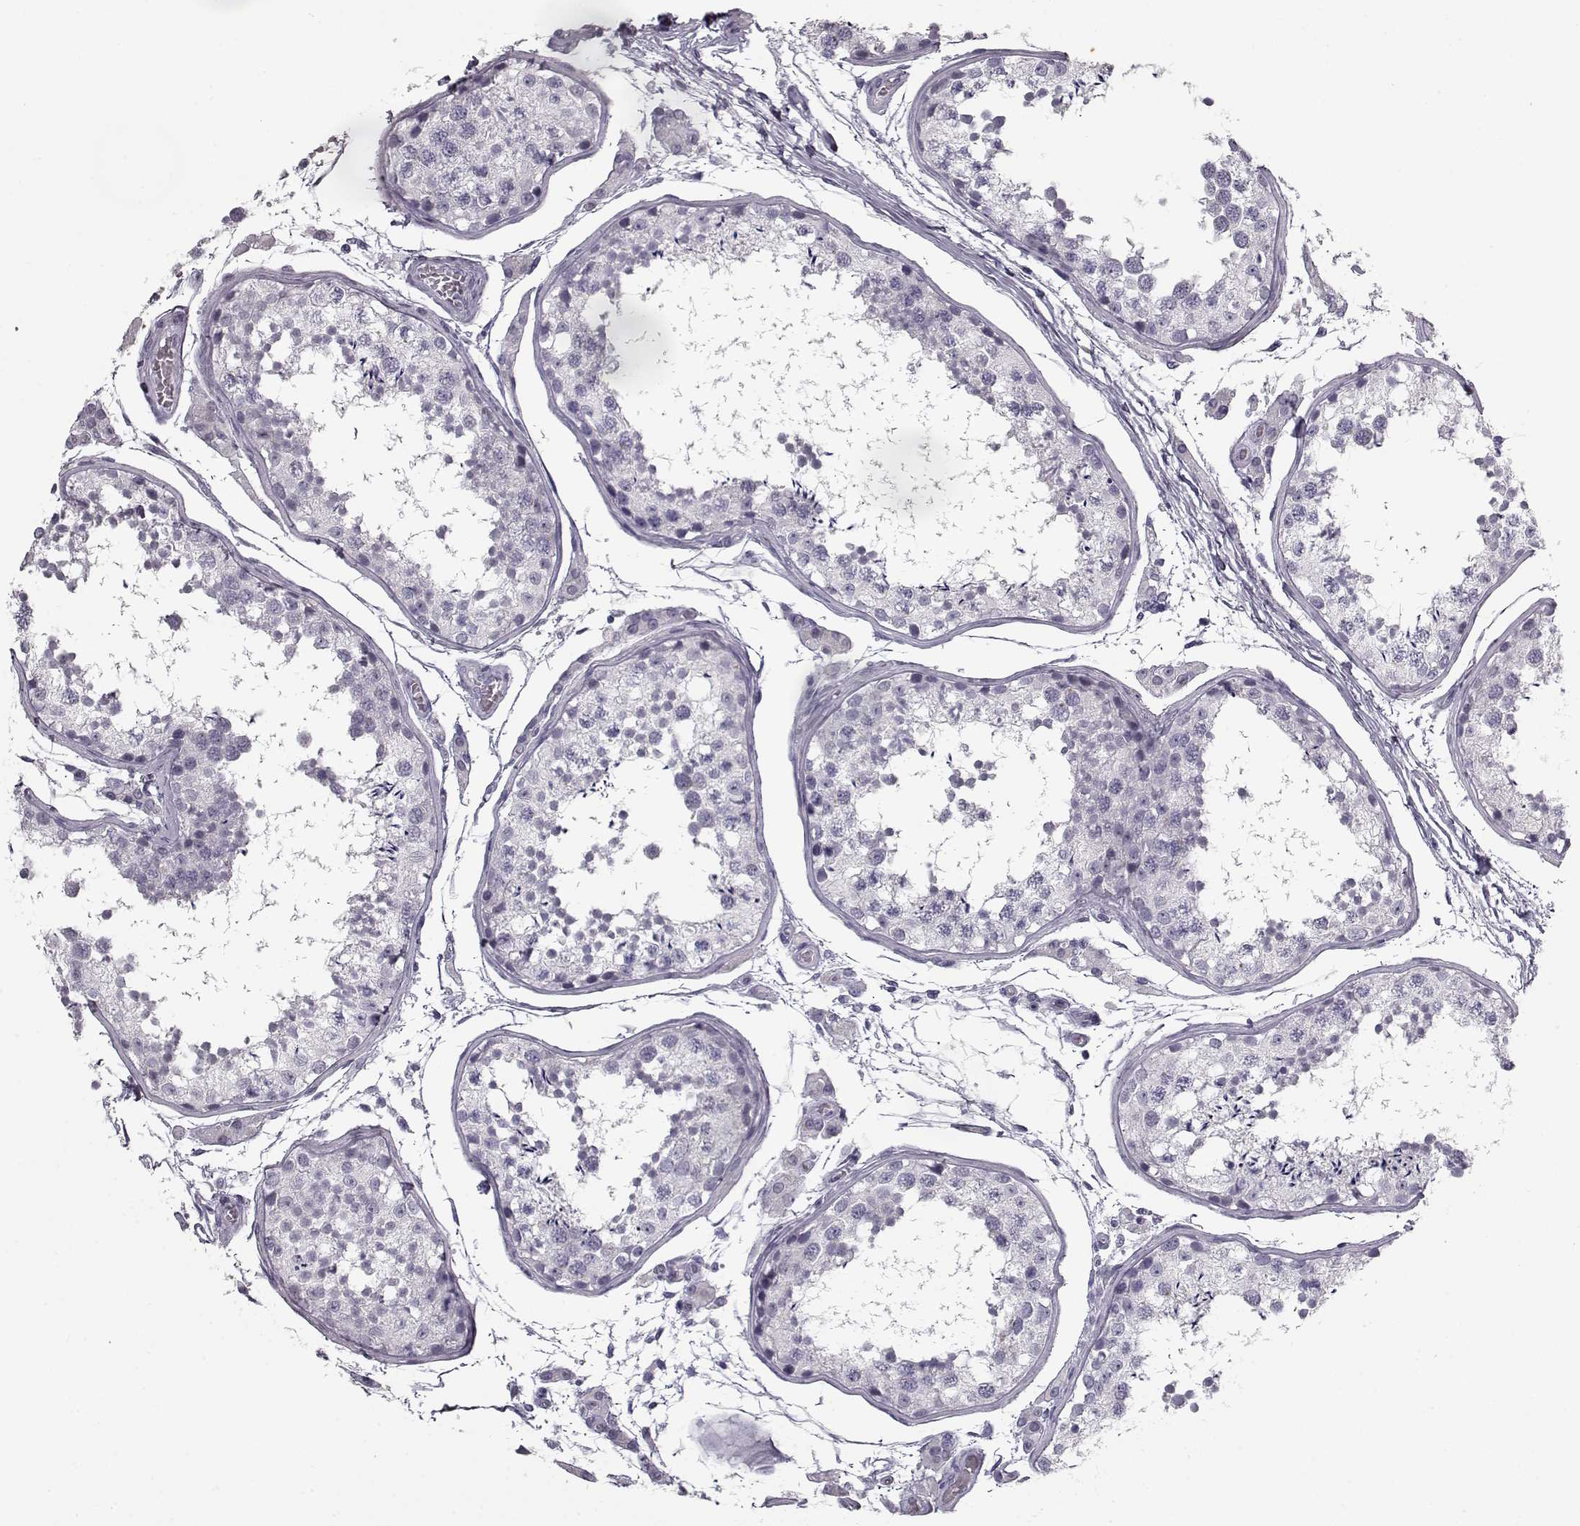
{"staining": {"intensity": "negative", "quantity": "none", "location": "none"}, "tissue": "testis", "cell_type": "Cells in seminiferous ducts", "image_type": "normal", "snomed": [{"axis": "morphology", "description": "Normal tissue, NOS"}, {"axis": "topography", "description": "Testis"}], "caption": "Immunohistochemistry of benign testis exhibits no positivity in cells in seminiferous ducts.", "gene": "SEMG2", "patient": {"sex": "male", "age": 29}}